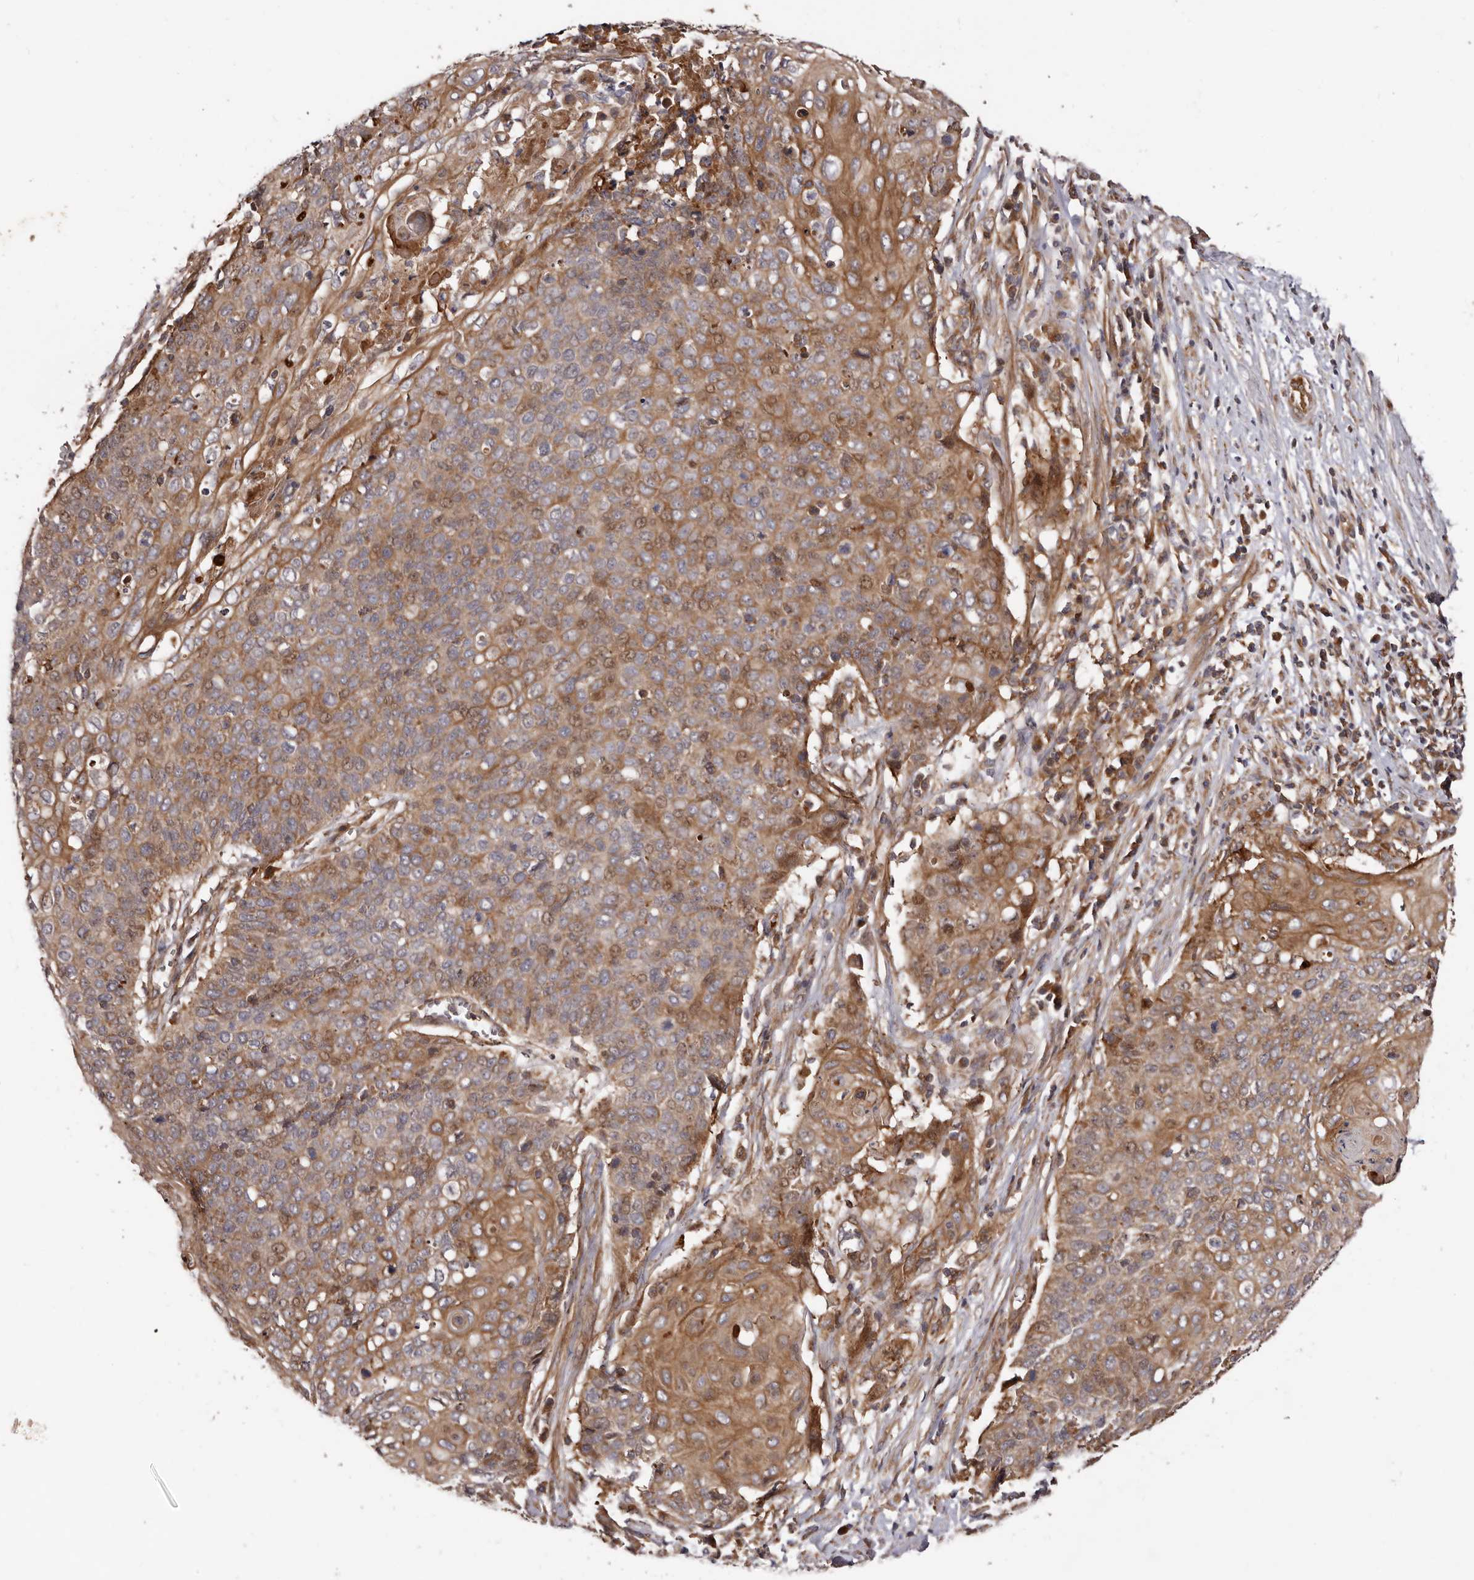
{"staining": {"intensity": "moderate", "quantity": ">75%", "location": "cytoplasmic/membranous,nuclear"}, "tissue": "cervical cancer", "cell_type": "Tumor cells", "image_type": "cancer", "snomed": [{"axis": "morphology", "description": "Squamous cell carcinoma, NOS"}, {"axis": "topography", "description": "Cervix"}], "caption": "A micrograph showing moderate cytoplasmic/membranous and nuclear expression in approximately >75% of tumor cells in cervical squamous cell carcinoma, as visualized by brown immunohistochemical staining.", "gene": "GTPBP1", "patient": {"sex": "female", "age": 39}}